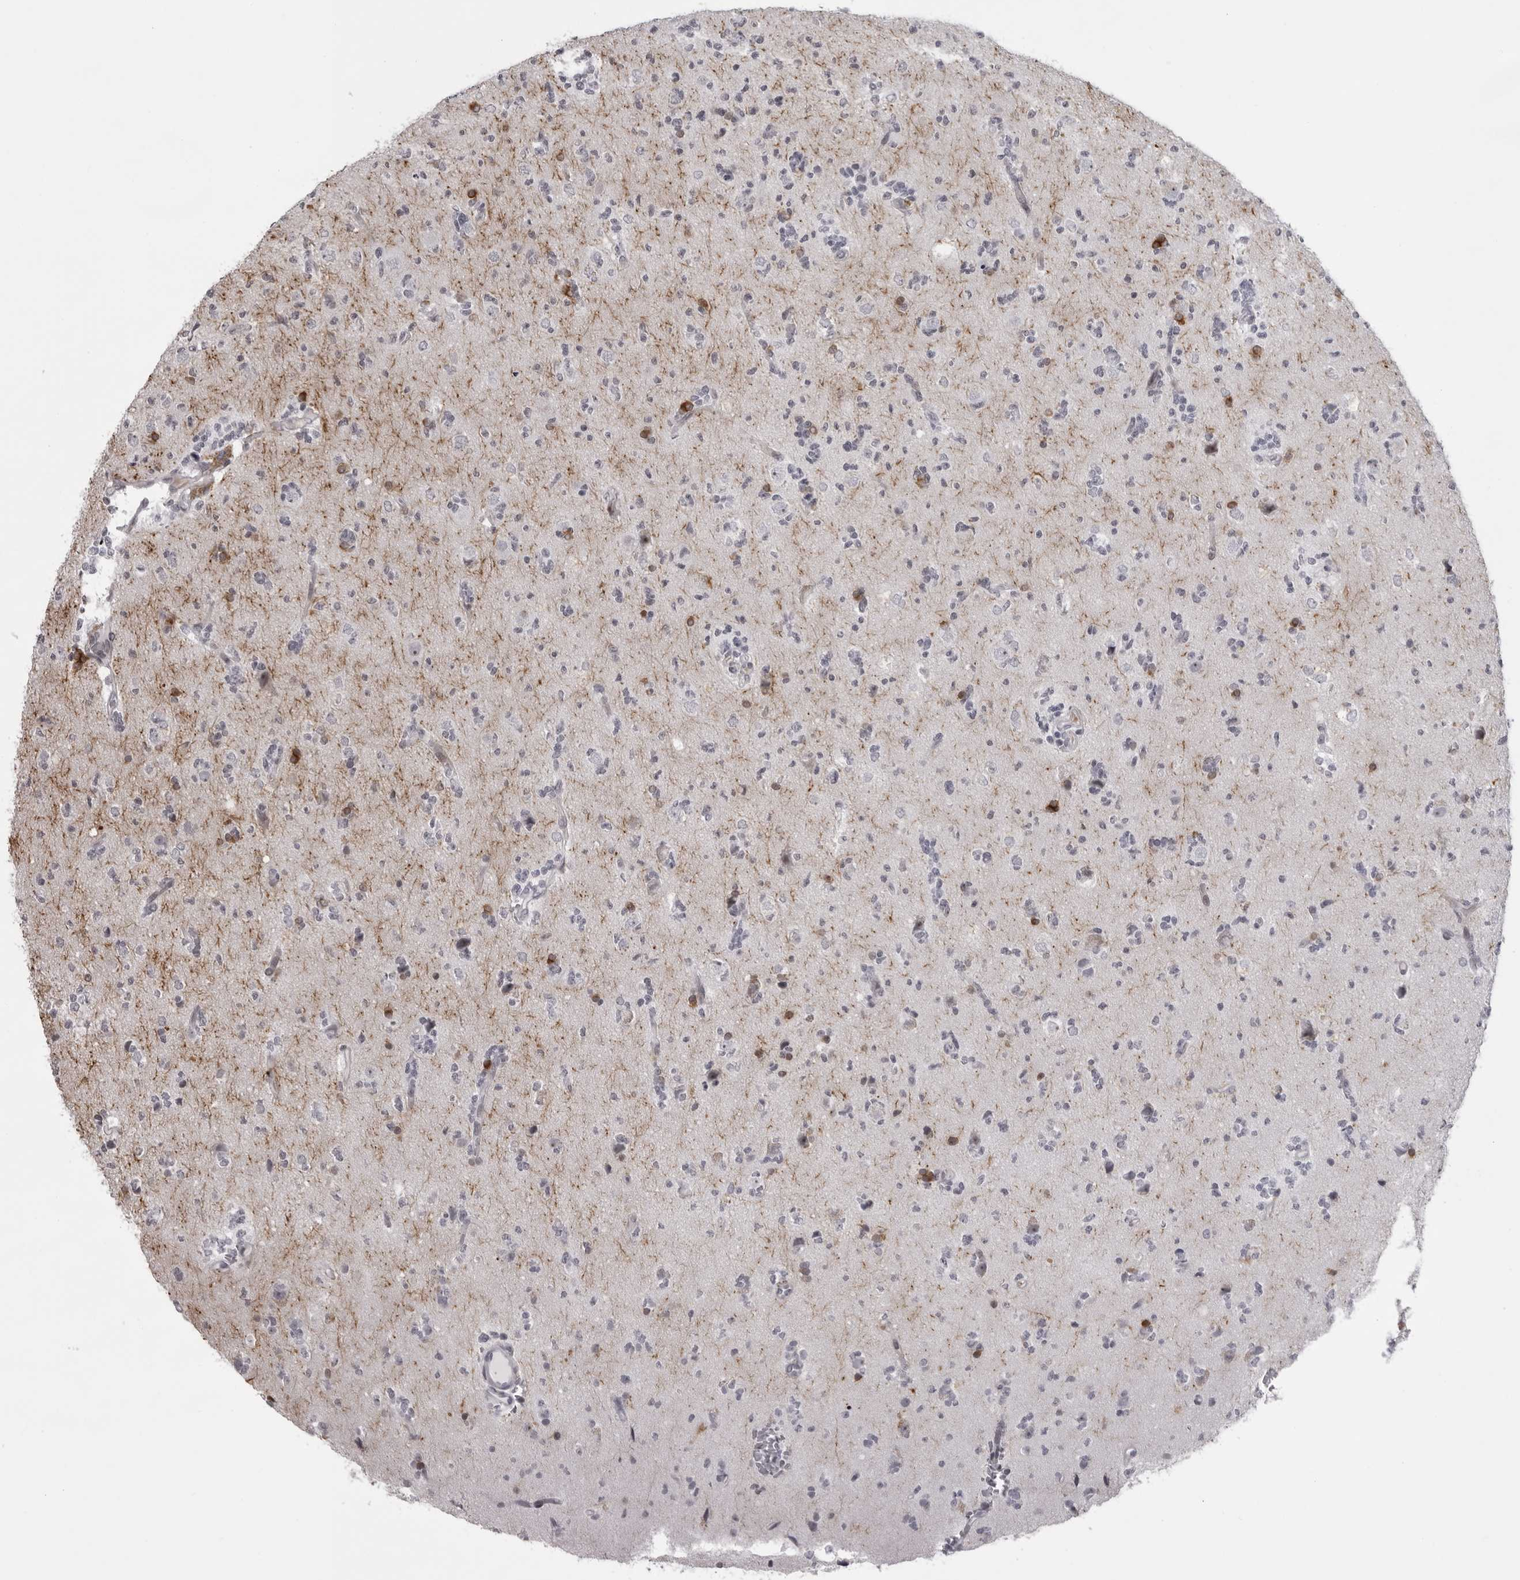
{"staining": {"intensity": "negative", "quantity": "none", "location": "none"}, "tissue": "glioma", "cell_type": "Tumor cells", "image_type": "cancer", "snomed": [{"axis": "morphology", "description": "Glioma, malignant, High grade"}, {"axis": "topography", "description": "Brain"}], "caption": "Tumor cells show no significant expression in malignant high-grade glioma. Brightfield microscopy of immunohistochemistry (IHC) stained with DAB (3,3'-diaminobenzidine) (brown) and hematoxylin (blue), captured at high magnification.", "gene": "NUDT18", "patient": {"sex": "female", "age": 62}}